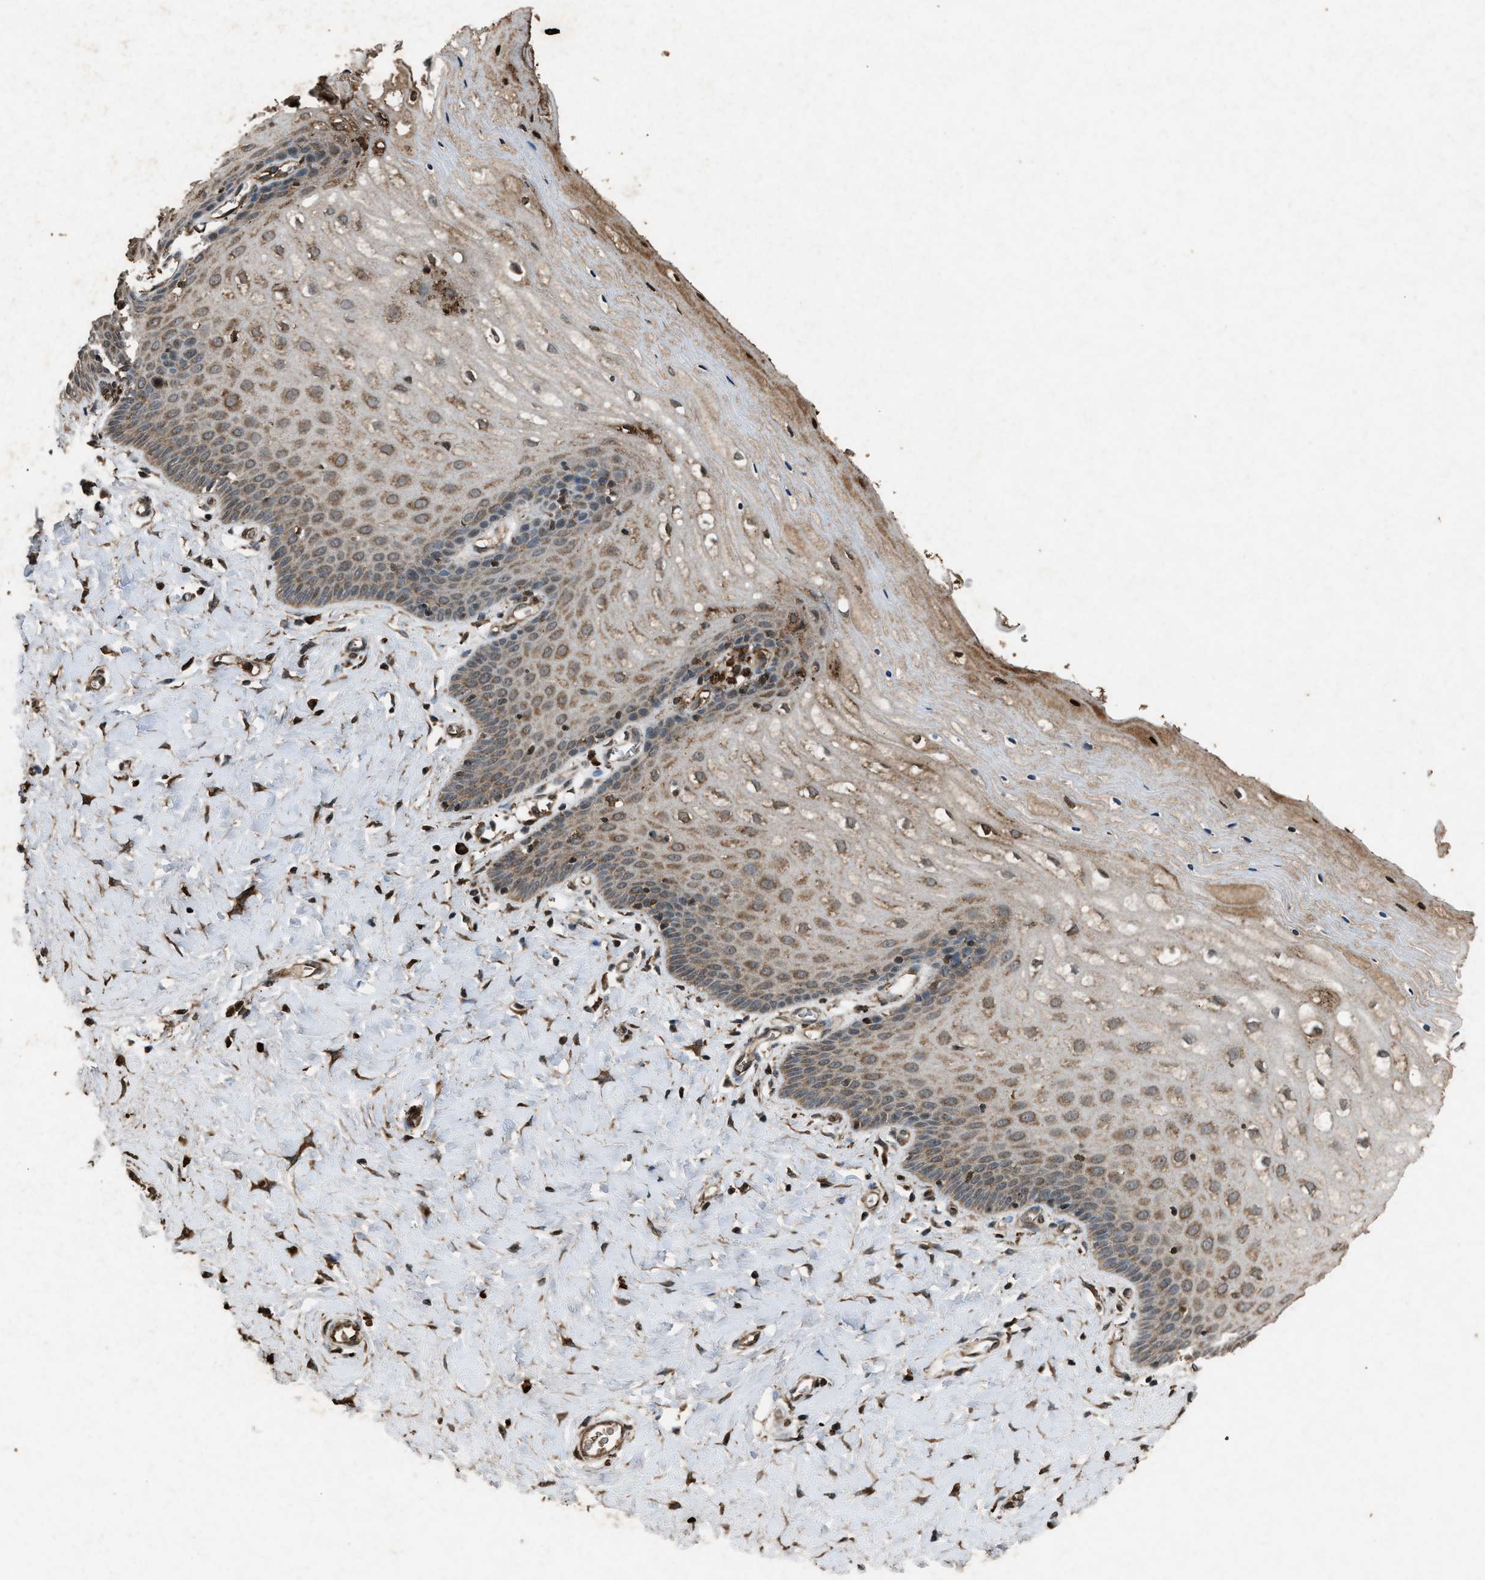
{"staining": {"intensity": "moderate", "quantity": ">75%", "location": "cytoplasmic/membranous"}, "tissue": "cervix", "cell_type": "Squamous epithelial cells", "image_type": "normal", "snomed": [{"axis": "morphology", "description": "Normal tissue, NOS"}, {"axis": "topography", "description": "Cervix"}], "caption": "Immunohistochemical staining of unremarkable cervix displays moderate cytoplasmic/membranous protein expression in about >75% of squamous epithelial cells.", "gene": "PSMD1", "patient": {"sex": "female", "age": 55}}